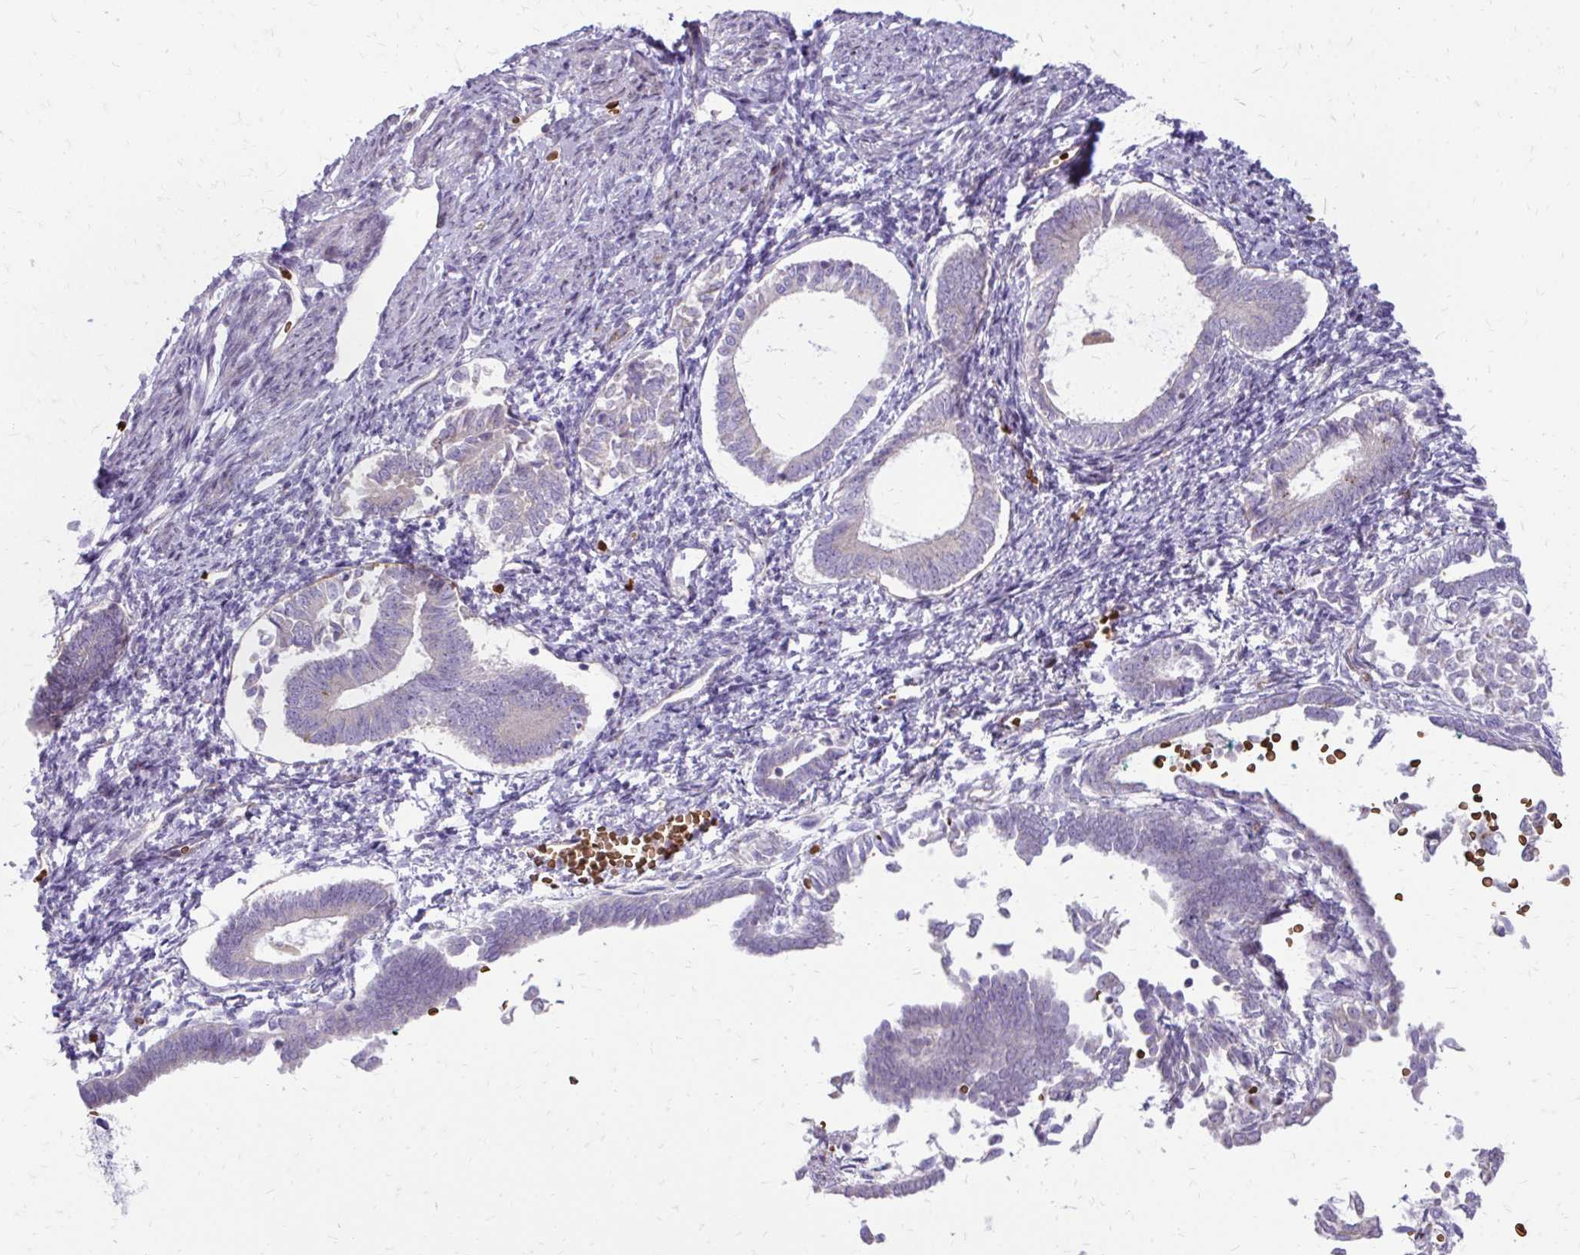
{"staining": {"intensity": "negative", "quantity": "none", "location": "none"}, "tissue": "endometrial cancer", "cell_type": "Tumor cells", "image_type": "cancer", "snomed": [{"axis": "morphology", "description": "Adenocarcinoma, NOS"}, {"axis": "topography", "description": "Endometrium"}], "caption": "A micrograph of adenocarcinoma (endometrial) stained for a protein reveals no brown staining in tumor cells.", "gene": "FUNDC2", "patient": {"sex": "female", "age": 65}}